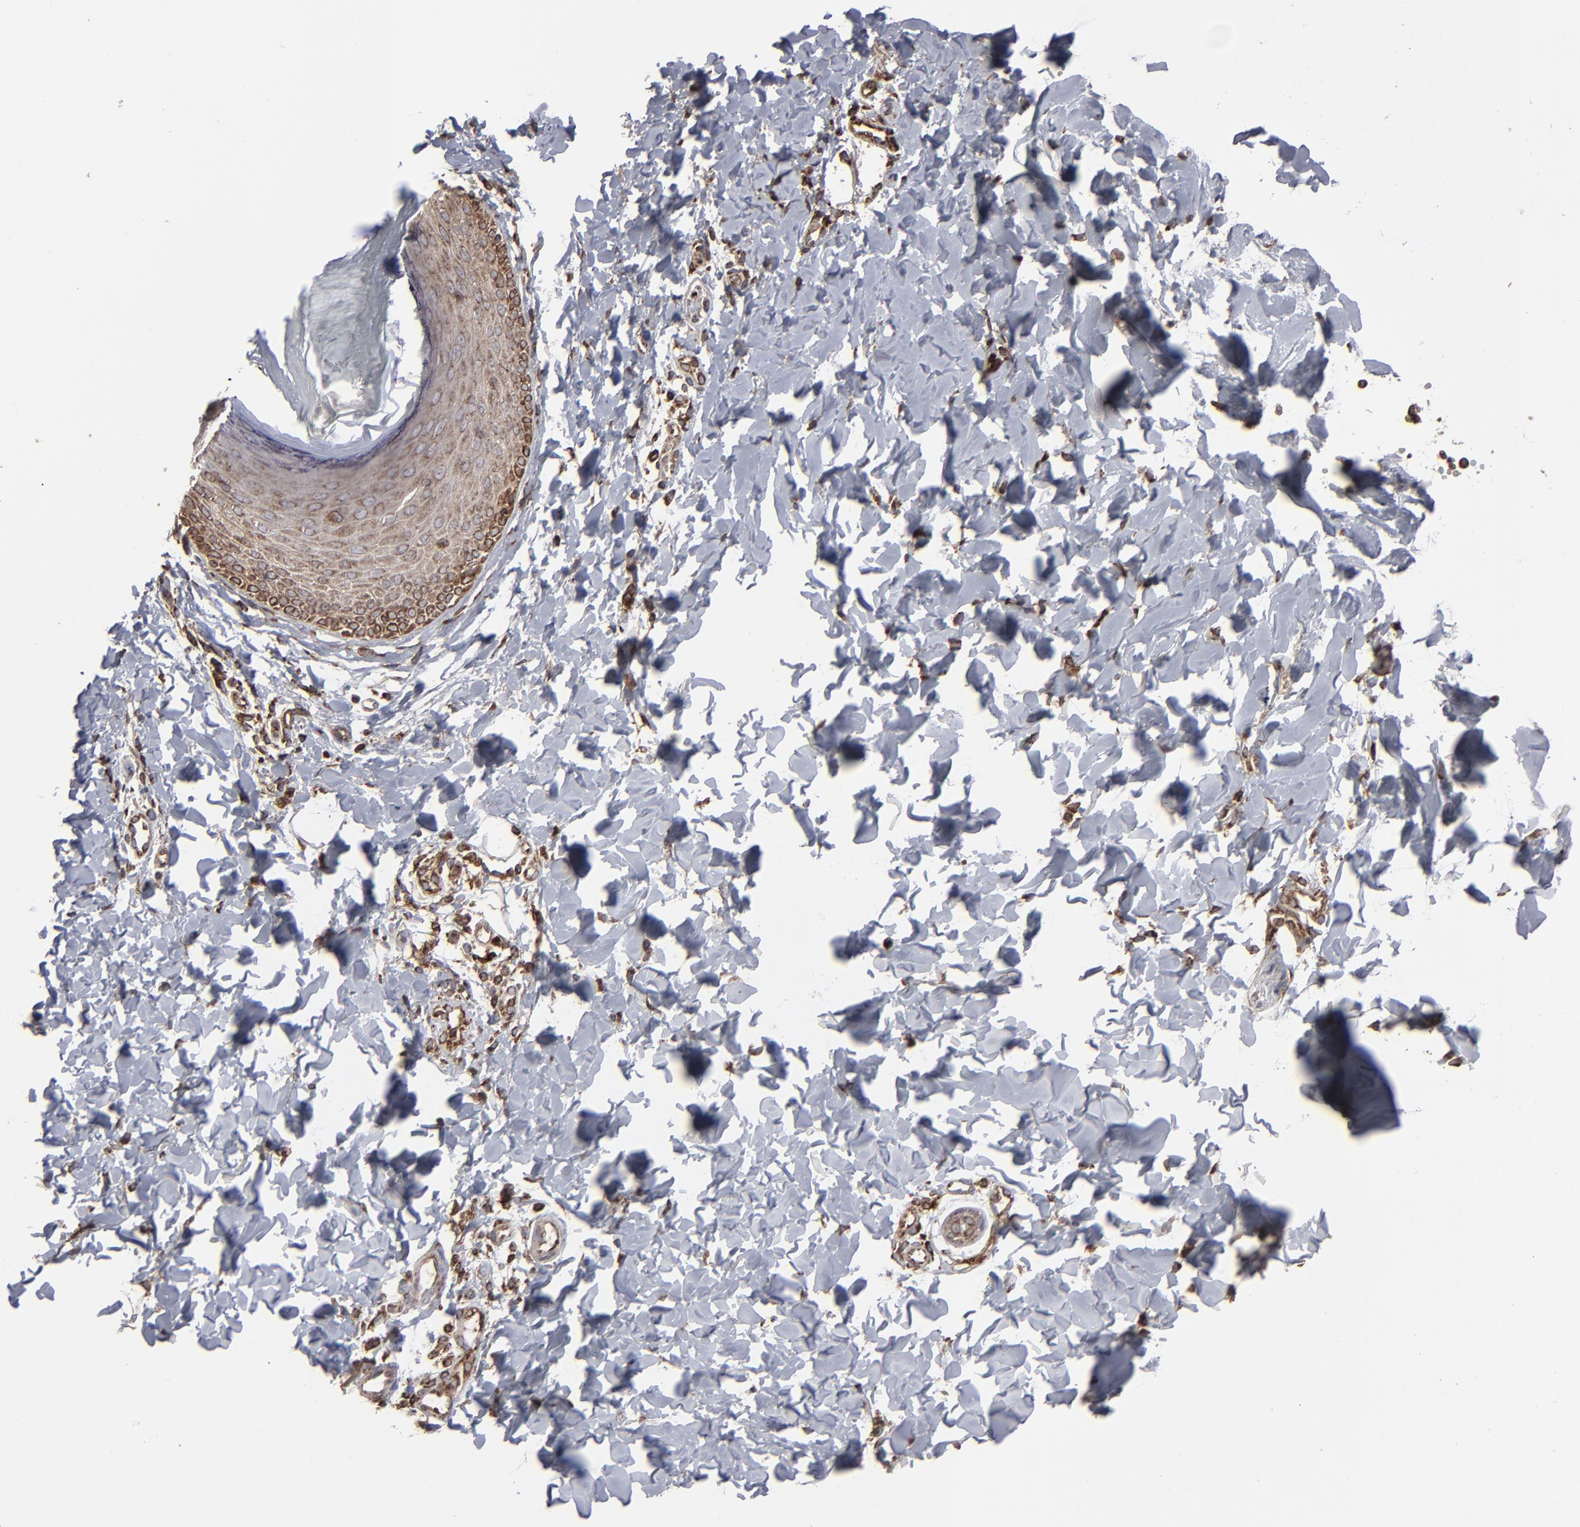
{"staining": {"intensity": "moderate", "quantity": "<25%", "location": "cytoplasmic/membranous"}, "tissue": "skin", "cell_type": "Epidermal cells", "image_type": "normal", "snomed": [{"axis": "morphology", "description": "Normal tissue, NOS"}, {"axis": "morphology", "description": "Inflammation, NOS"}, {"axis": "topography", "description": "Soft tissue"}, {"axis": "topography", "description": "Anal"}], "caption": "The image reveals immunohistochemical staining of benign skin. There is moderate cytoplasmic/membranous staining is identified in approximately <25% of epidermal cells.", "gene": "CNIH1", "patient": {"sex": "female", "age": 15}}